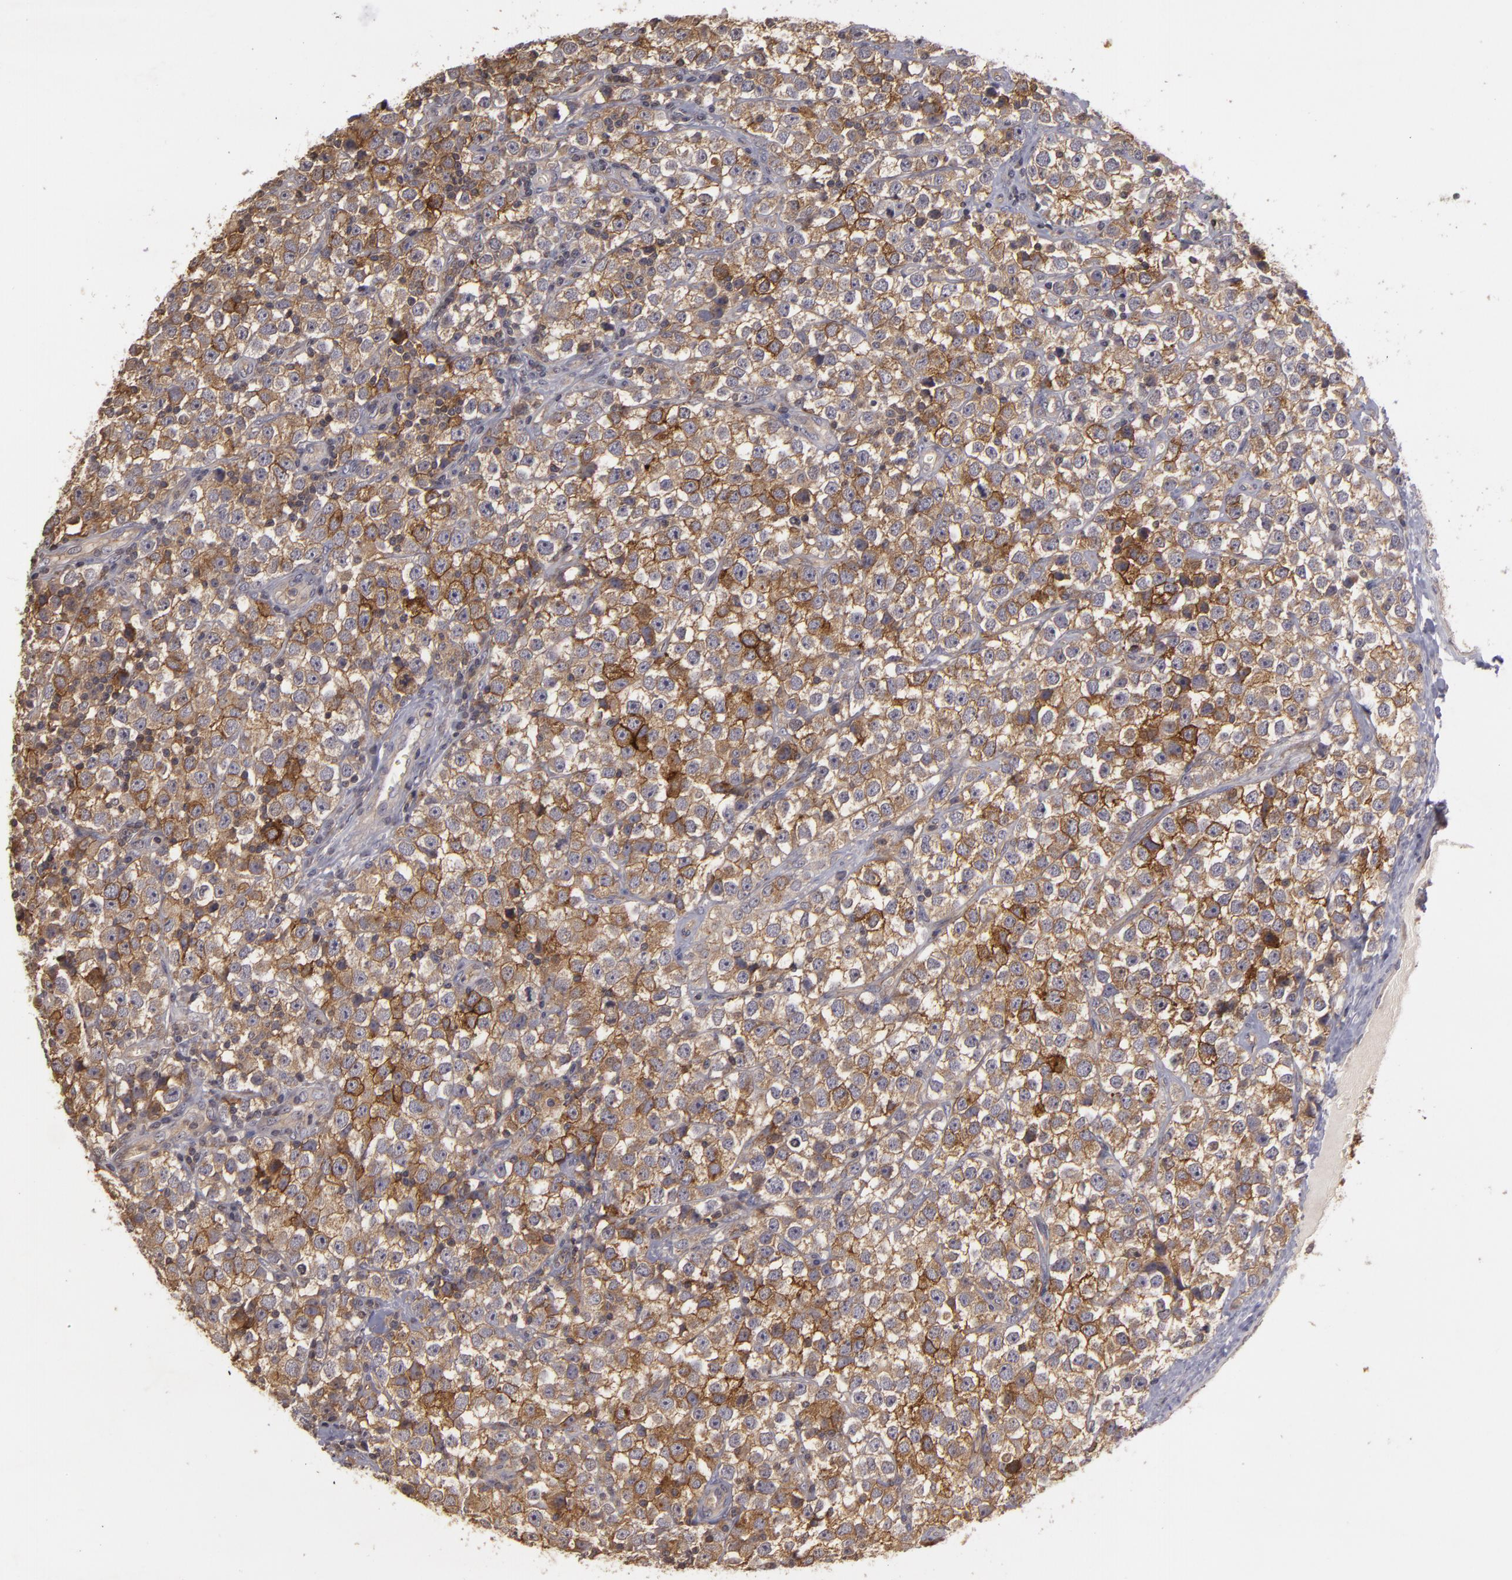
{"staining": {"intensity": "strong", "quantity": ">75%", "location": "cytoplasmic/membranous"}, "tissue": "testis cancer", "cell_type": "Tumor cells", "image_type": "cancer", "snomed": [{"axis": "morphology", "description": "Seminoma, NOS"}, {"axis": "topography", "description": "Testis"}], "caption": "This is a histology image of immunohistochemistry (IHC) staining of testis seminoma, which shows strong positivity in the cytoplasmic/membranous of tumor cells.", "gene": "HRAS", "patient": {"sex": "male", "age": 25}}